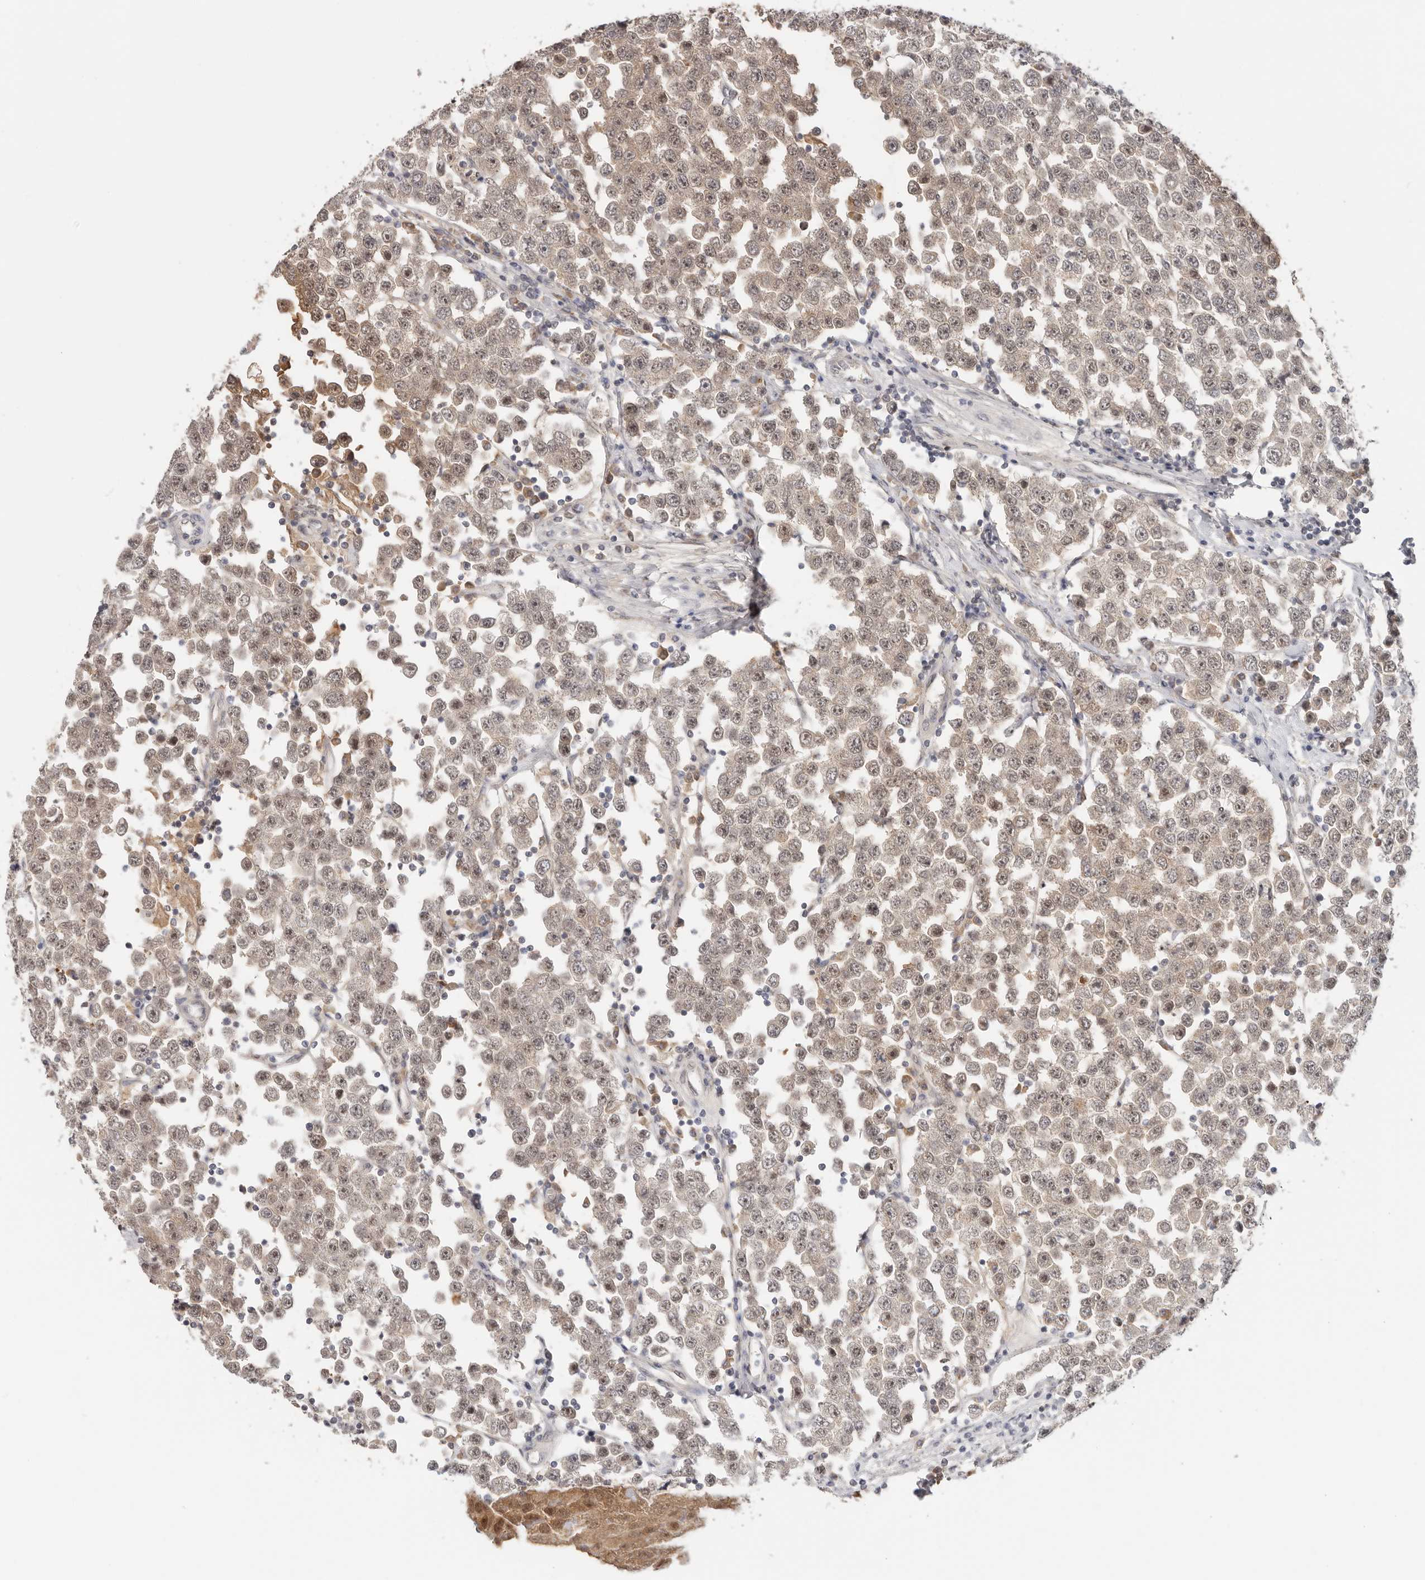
{"staining": {"intensity": "moderate", "quantity": ">75%", "location": "cytoplasmic/membranous,nuclear"}, "tissue": "testis cancer", "cell_type": "Tumor cells", "image_type": "cancer", "snomed": [{"axis": "morphology", "description": "Seminoma, NOS"}, {"axis": "topography", "description": "Testis"}], "caption": "A micrograph of seminoma (testis) stained for a protein reveals moderate cytoplasmic/membranous and nuclear brown staining in tumor cells.", "gene": "LARP7", "patient": {"sex": "male", "age": 28}}